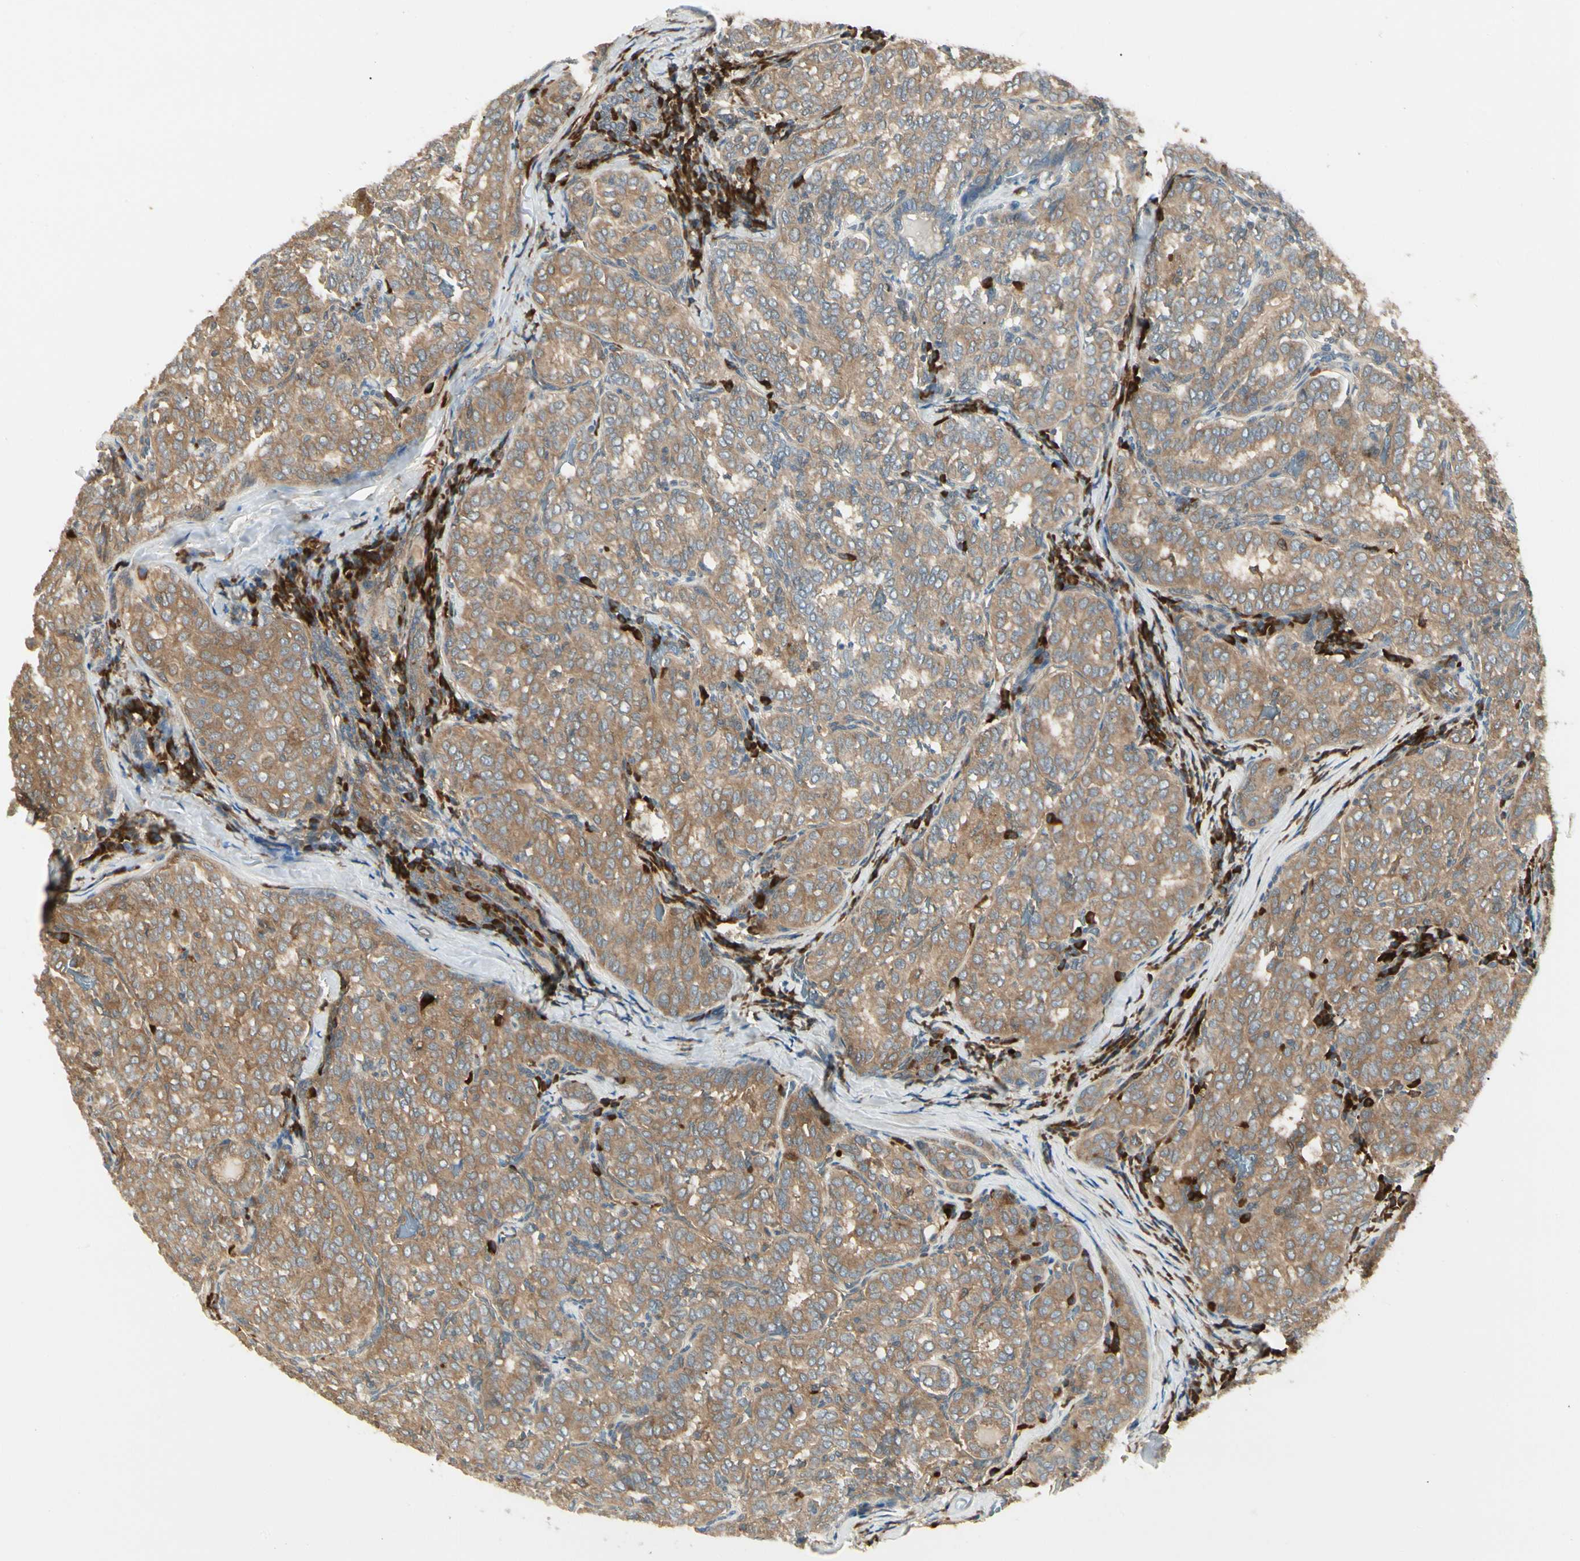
{"staining": {"intensity": "moderate", "quantity": ">75%", "location": "cytoplasmic/membranous"}, "tissue": "thyroid cancer", "cell_type": "Tumor cells", "image_type": "cancer", "snomed": [{"axis": "morphology", "description": "Normal tissue, NOS"}, {"axis": "morphology", "description": "Papillary adenocarcinoma, NOS"}, {"axis": "topography", "description": "Thyroid gland"}], "caption": "This is a micrograph of IHC staining of papillary adenocarcinoma (thyroid), which shows moderate staining in the cytoplasmic/membranous of tumor cells.", "gene": "NME1-NME2", "patient": {"sex": "female", "age": 30}}